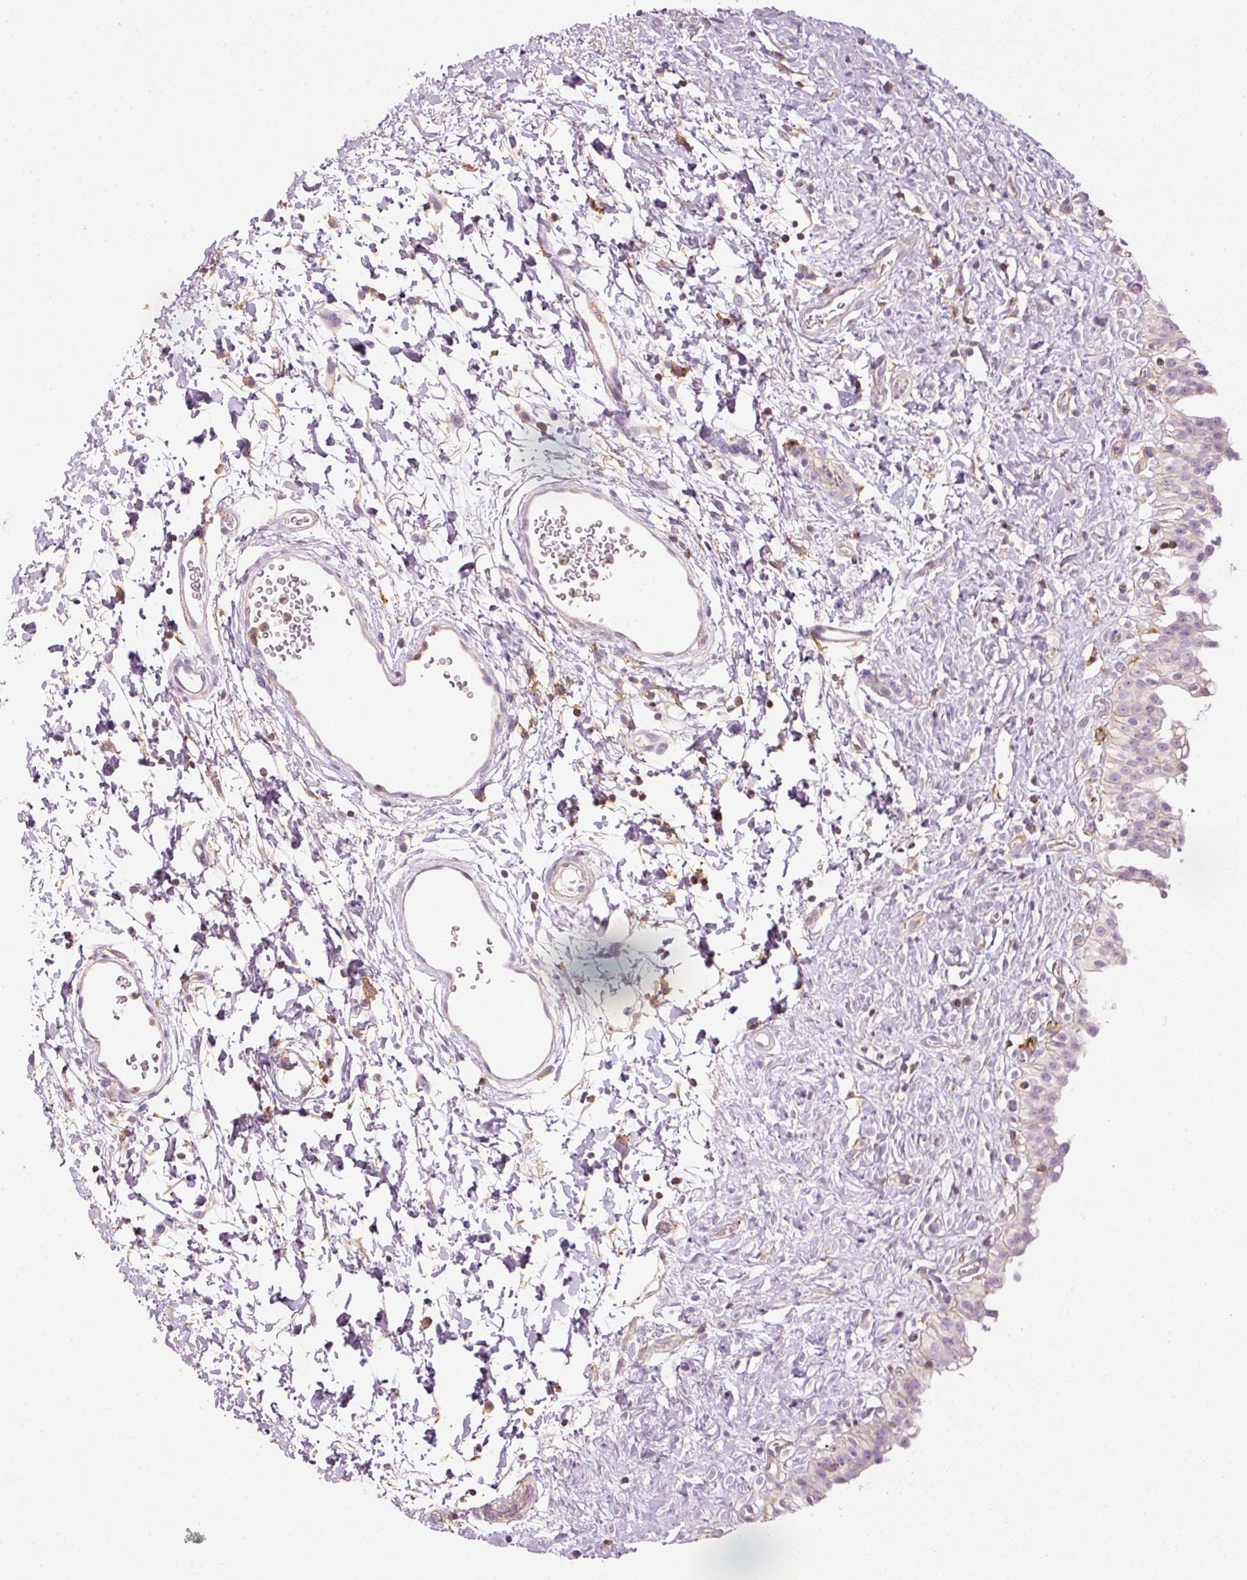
{"staining": {"intensity": "negative", "quantity": "none", "location": "none"}, "tissue": "urinary bladder", "cell_type": "Urothelial cells", "image_type": "normal", "snomed": [{"axis": "morphology", "description": "Normal tissue, NOS"}, {"axis": "topography", "description": "Urinary bladder"}], "caption": "A high-resolution histopathology image shows immunohistochemistry (IHC) staining of normal urinary bladder, which exhibits no significant staining in urothelial cells.", "gene": "SIPA1", "patient": {"sex": "male", "age": 51}}